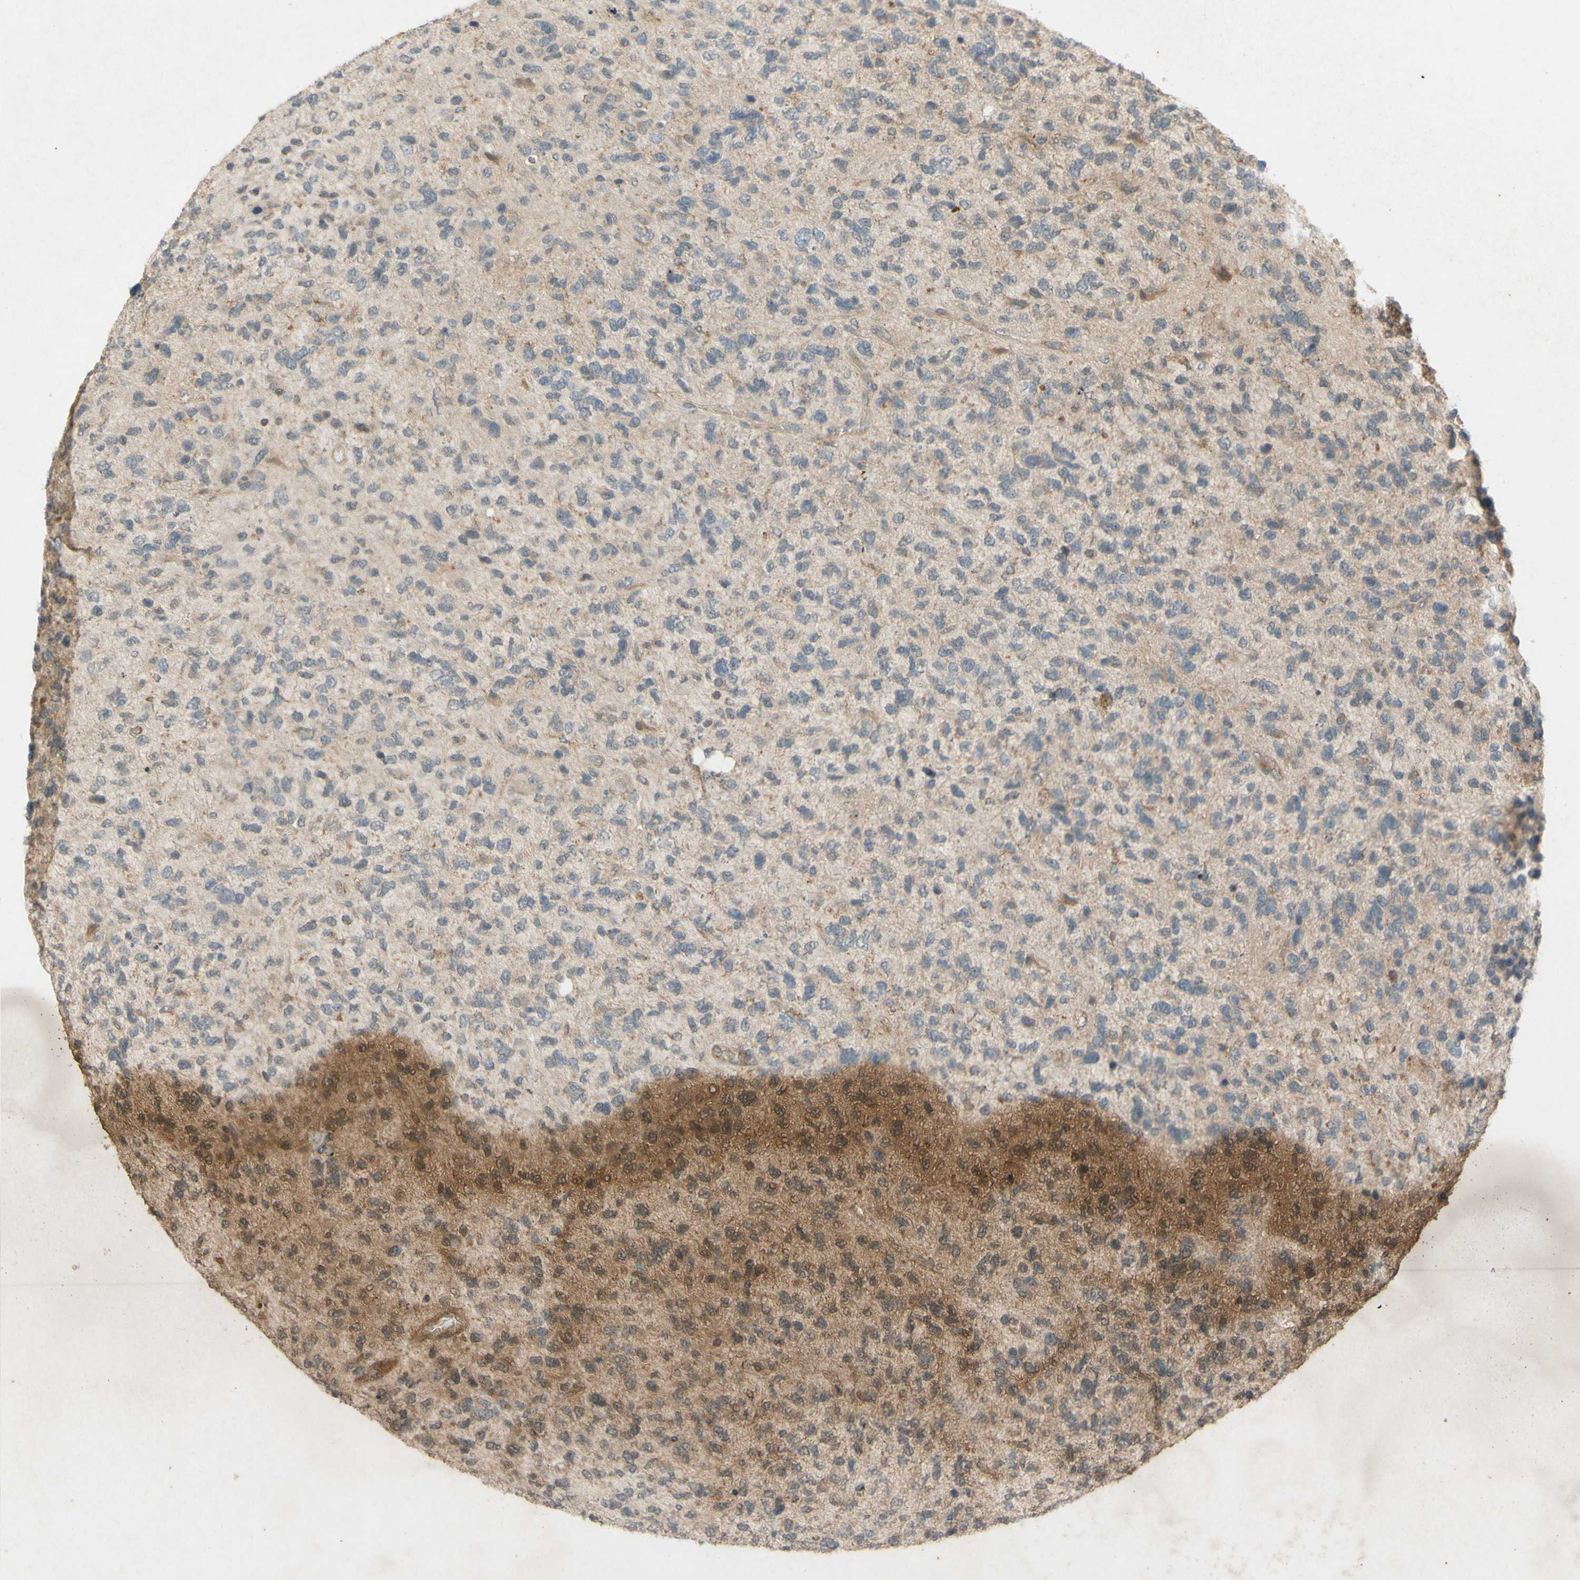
{"staining": {"intensity": "negative", "quantity": "none", "location": "none"}, "tissue": "glioma", "cell_type": "Tumor cells", "image_type": "cancer", "snomed": [{"axis": "morphology", "description": "Glioma, malignant, High grade"}, {"axis": "topography", "description": "Brain"}], "caption": "An IHC histopathology image of glioma is shown. There is no staining in tumor cells of glioma. (Brightfield microscopy of DAB IHC at high magnification).", "gene": "ATP6V1F", "patient": {"sex": "female", "age": 58}}